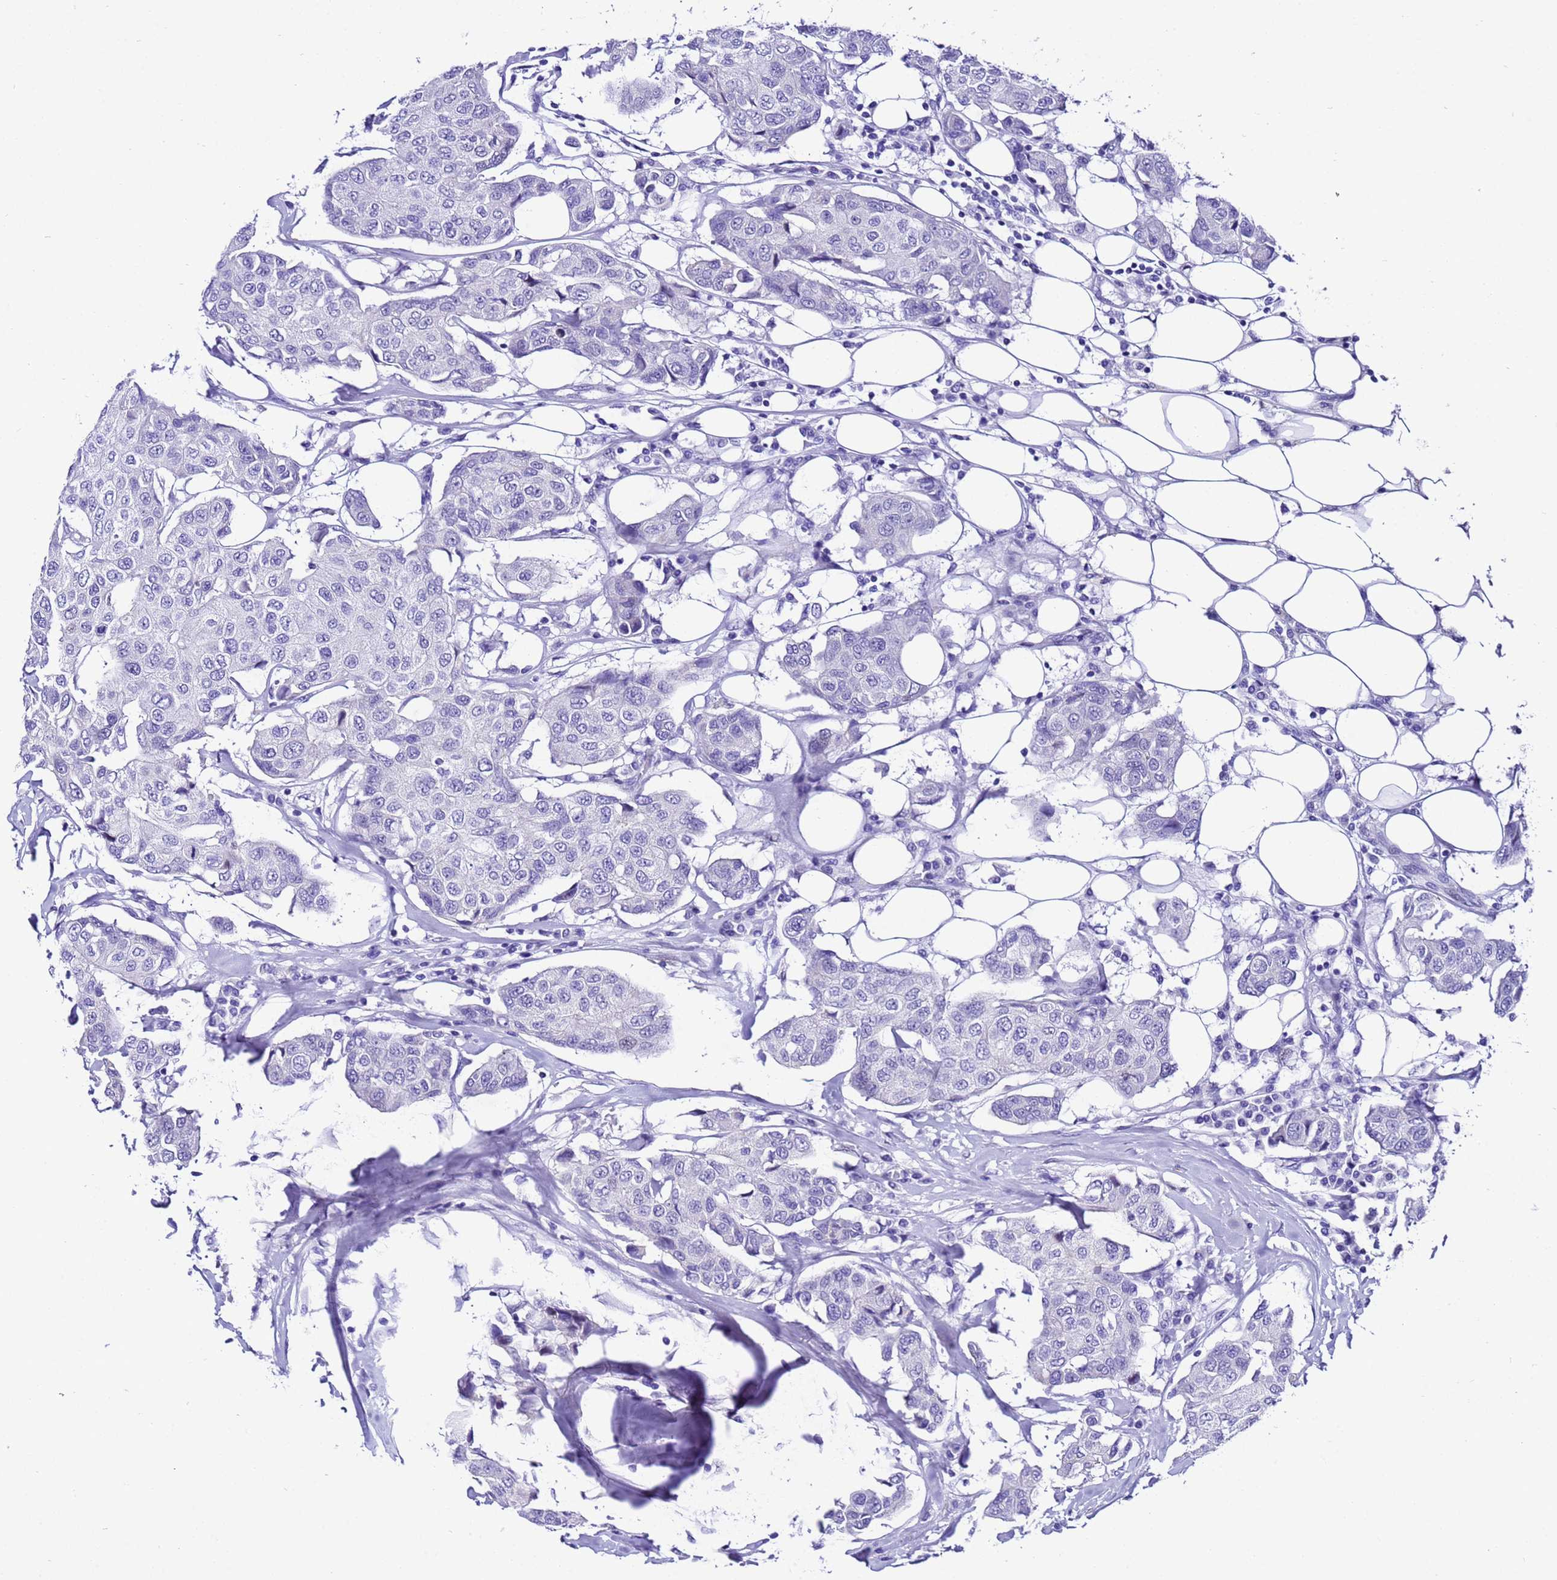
{"staining": {"intensity": "negative", "quantity": "none", "location": "none"}, "tissue": "breast cancer", "cell_type": "Tumor cells", "image_type": "cancer", "snomed": [{"axis": "morphology", "description": "Duct carcinoma"}, {"axis": "topography", "description": "Breast"}], "caption": "An image of breast cancer (invasive ductal carcinoma) stained for a protein reveals no brown staining in tumor cells.", "gene": "ZNF417", "patient": {"sex": "female", "age": 80}}